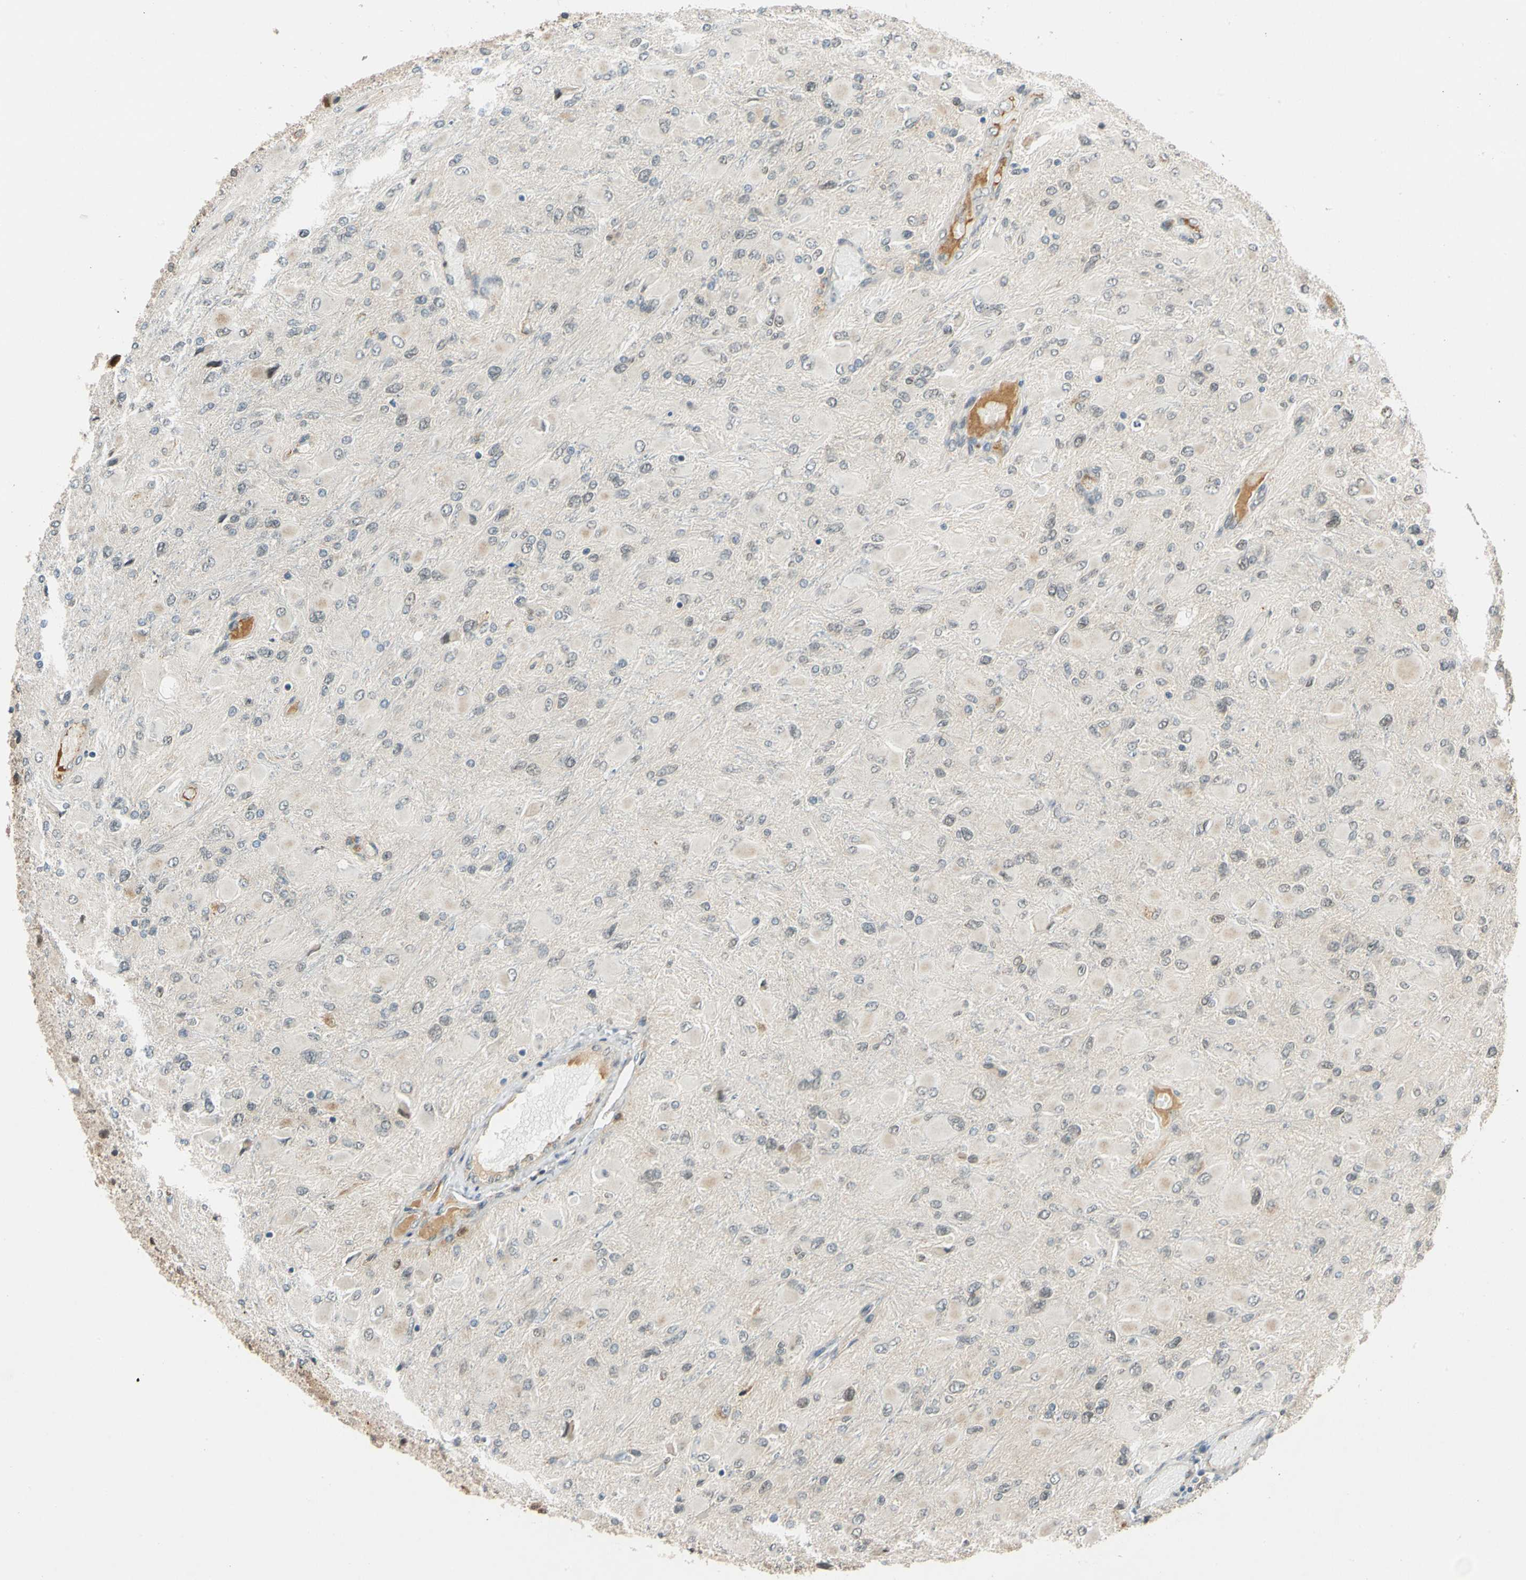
{"staining": {"intensity": "weak", "quantity": "<25%", "location": "cytoplasmic/membranous"}, "tissue": "glioma", "cell_type": "Tumor cells", "image_type": "cancer", "snomed": [{"axis": "morphology", "description": "Glioma, malignant, High grade"}, {"axis": "topography", "description": "Cerebral cortex"}], "caption": "Immunohistochemistry (IHC) image of malignant glioma (high-grade) stained for a protein (brown), which reveals no positivity in tumor cells.", "gene": "POGZ", "patient": {"sex": "female", "age": 36}}